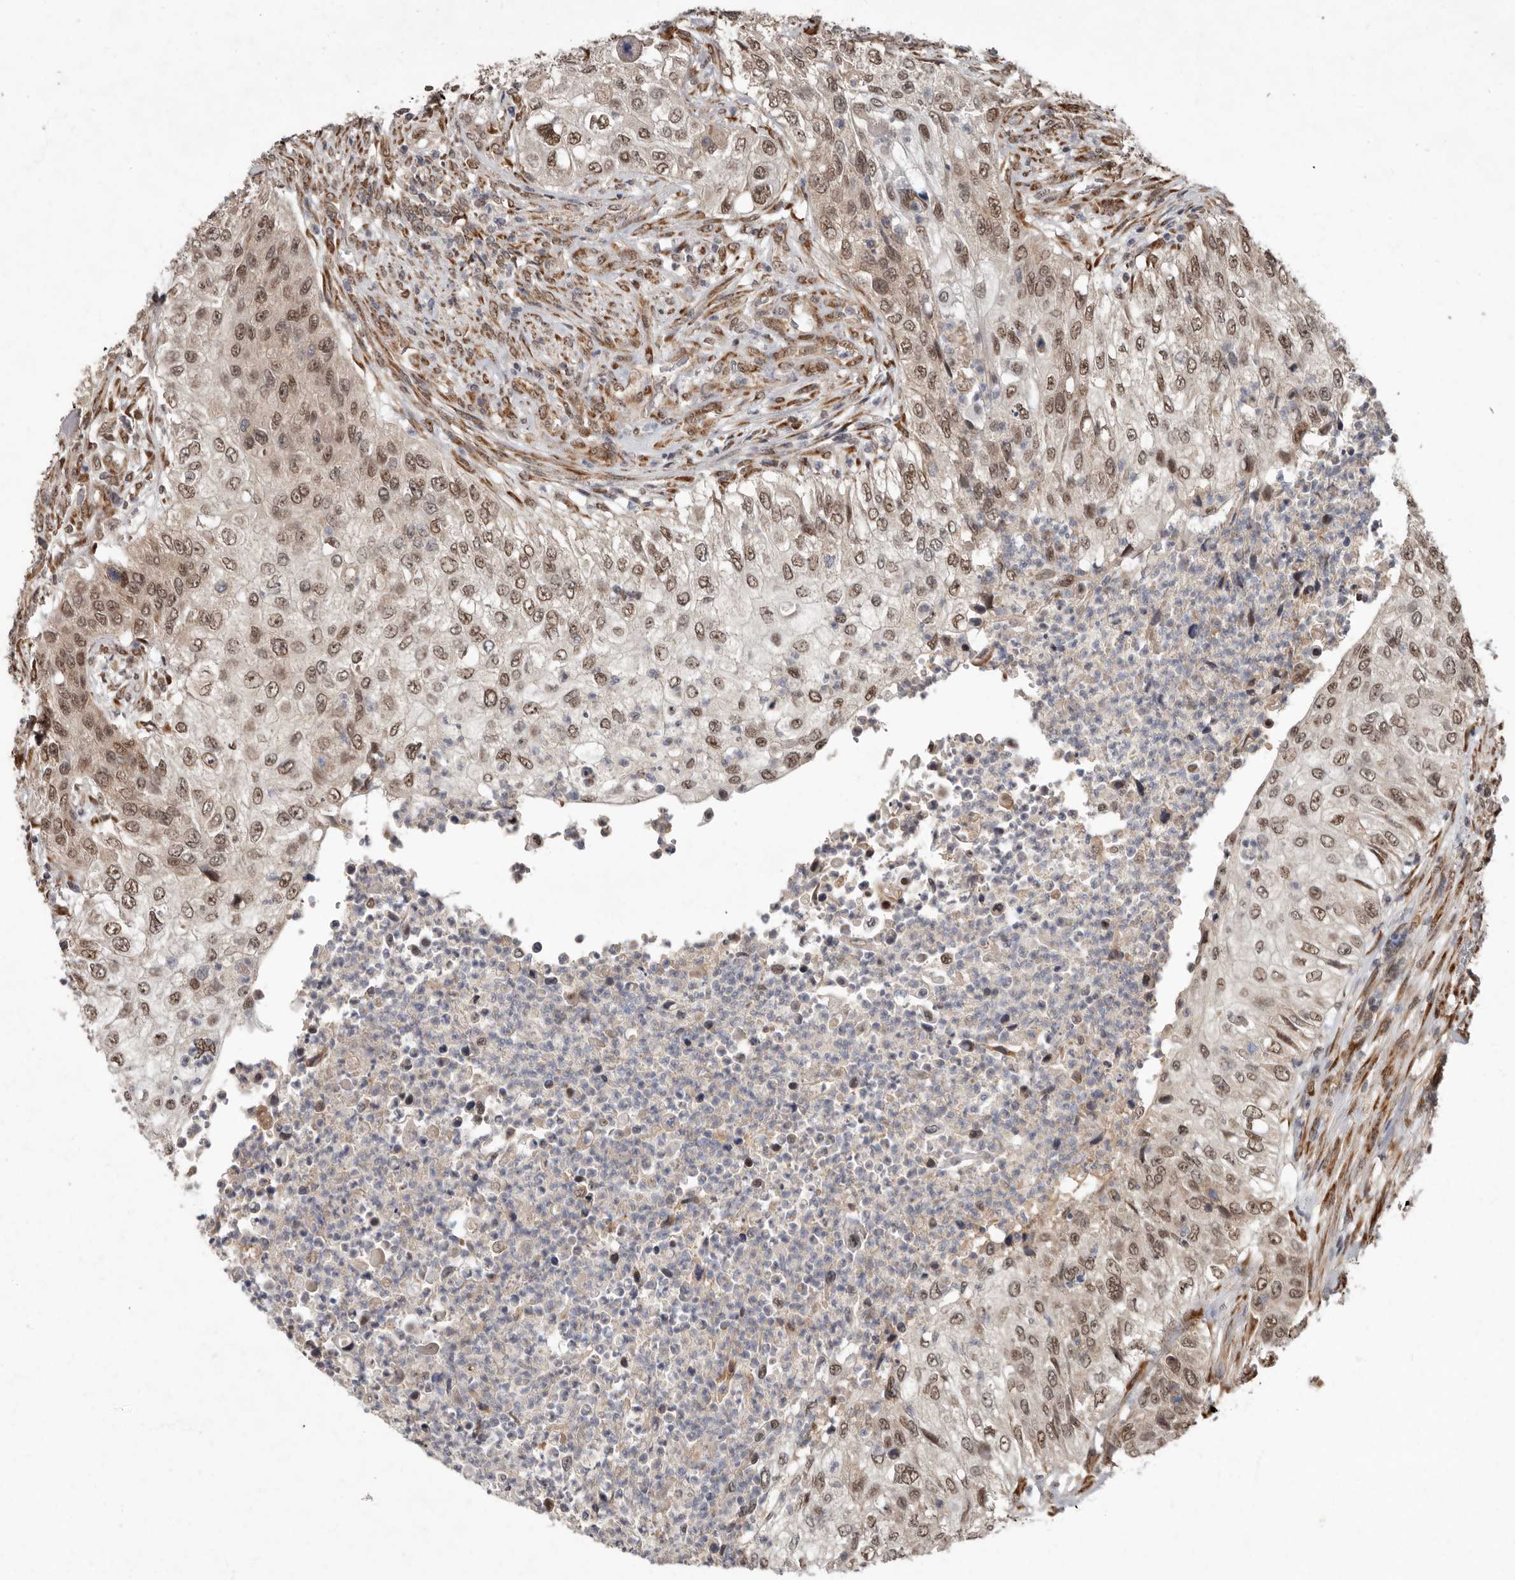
{"staining": {"intensity": "moderate", "quantity": ">75%", "location": "nuclear"}, "tissue": "urothelial cancer", "cell_type": "Tumor cells", "image_type": "cancer", "snomed": [{"axis": "morphology", "description": "Urothelial carcinoma, High grade"}, {"axis": "topography", "description": "Urinary bladder"}], "caption": "This photomicrograph shows immunohistochemistry staining of urothelial carcinoma (high-grade), with medium moderate nuclear staining in approximately >75% of tumor cells.", "gene": "LRGUK", "patient": {"sex": "female", "age": 60}}